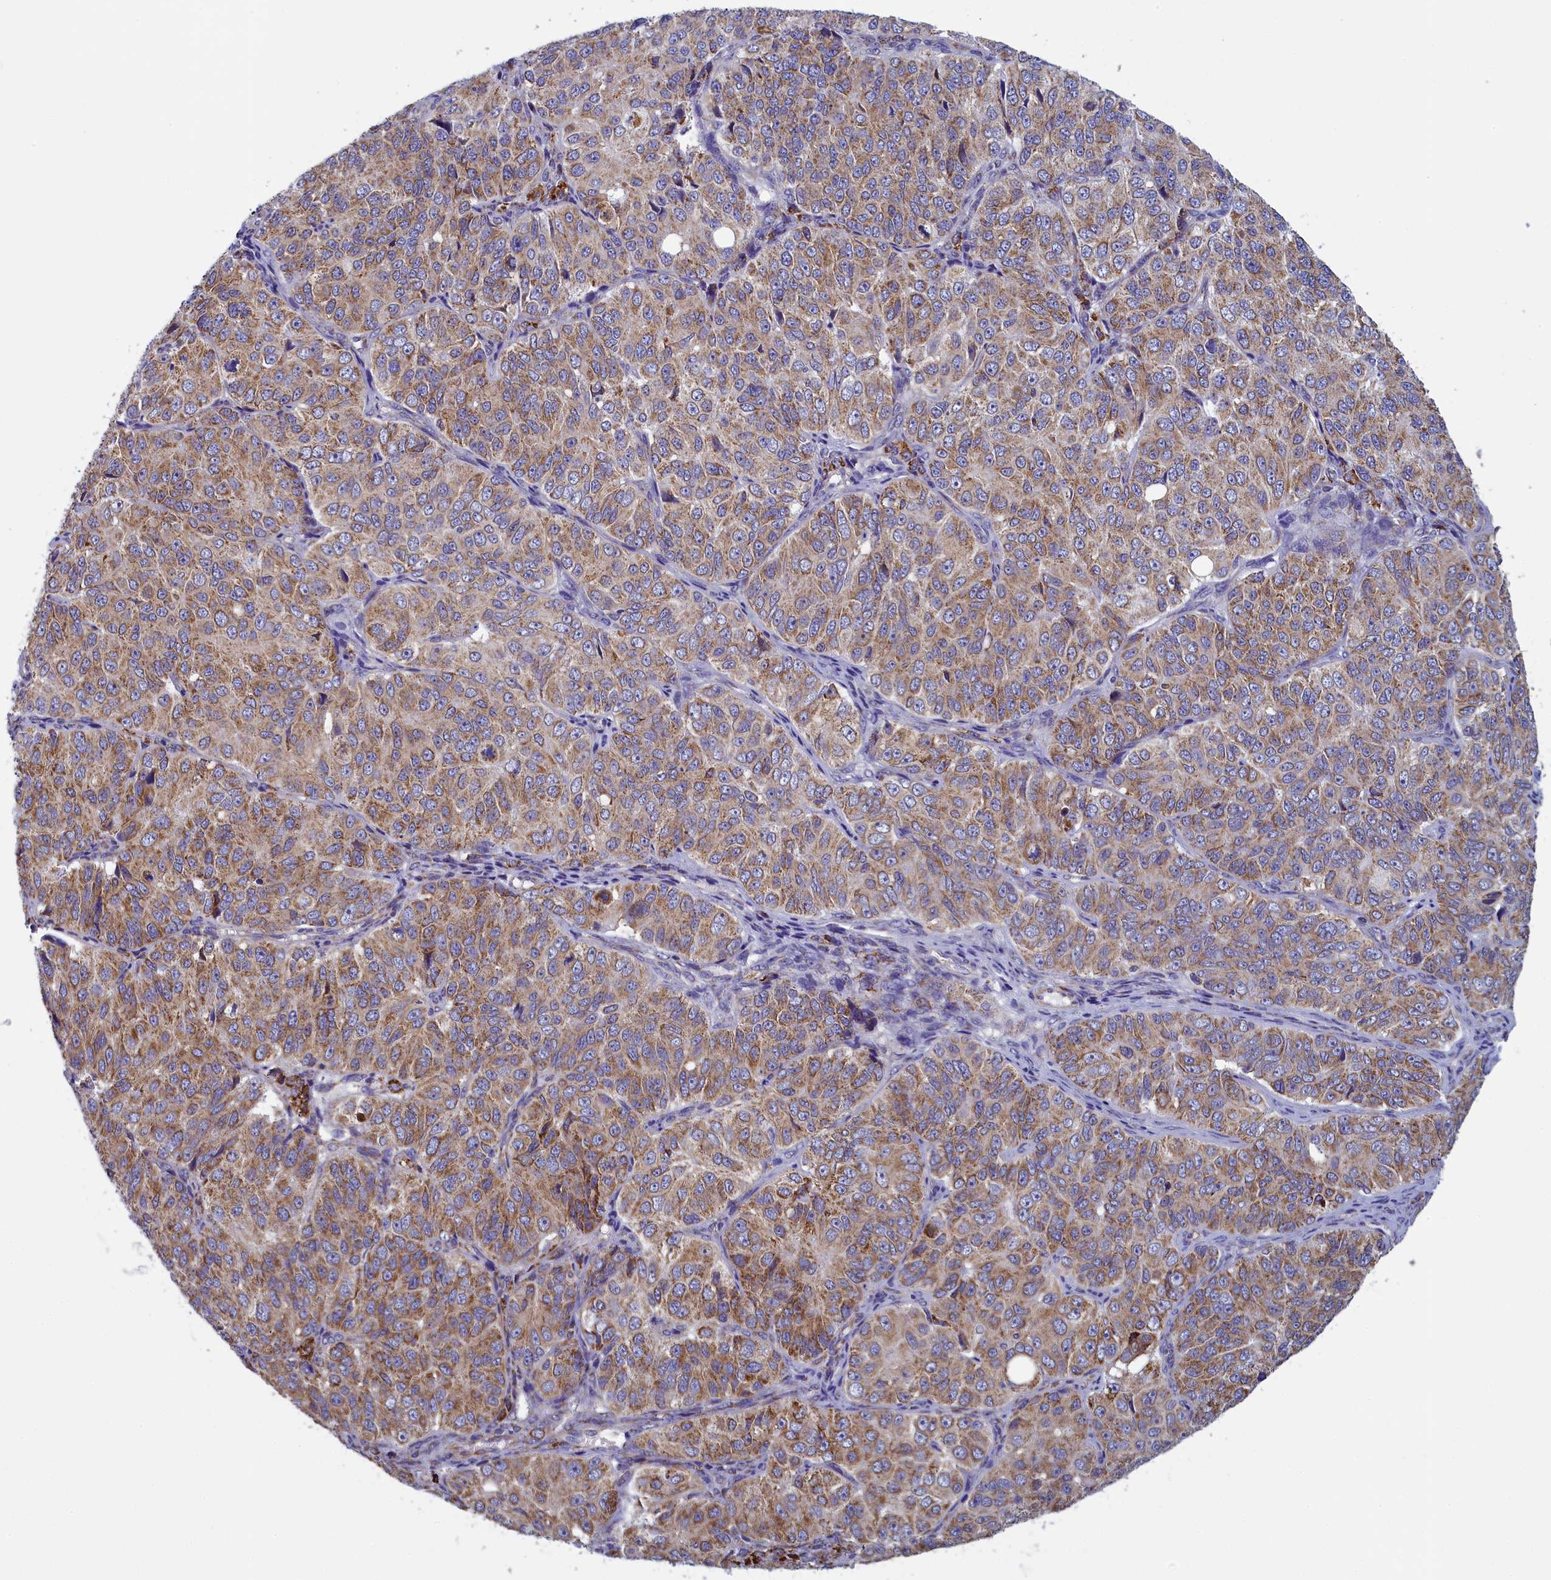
{"staining": {"intensity": "moderate", "quantity": ">75%", "location": "cytoplasmic/membranous"}, "tissue": "ovarian cancer", "cell_type": "Tumor cells", "image_type": "cancer", "snomed": [{"axis": "morphology", "description": "Carcinoma, endometroid"}, {"axis": "topography", "description": "Ovary"}], "caption": "A high-resolution micrograph shows IHC staining of endometroid carcinoma (ovarian), which reveals moderate cytoplasmic/membranous expression in approximately >75% of tumor cells. The protein of interest is stained brown, and the nuclei are stained in blue (DAB (3,3'-diaminobenzidine) IHC with brightfield microscopy, high magnification).", "gene": "IFT122", "patient": {"sex": "female", "age": 51}}